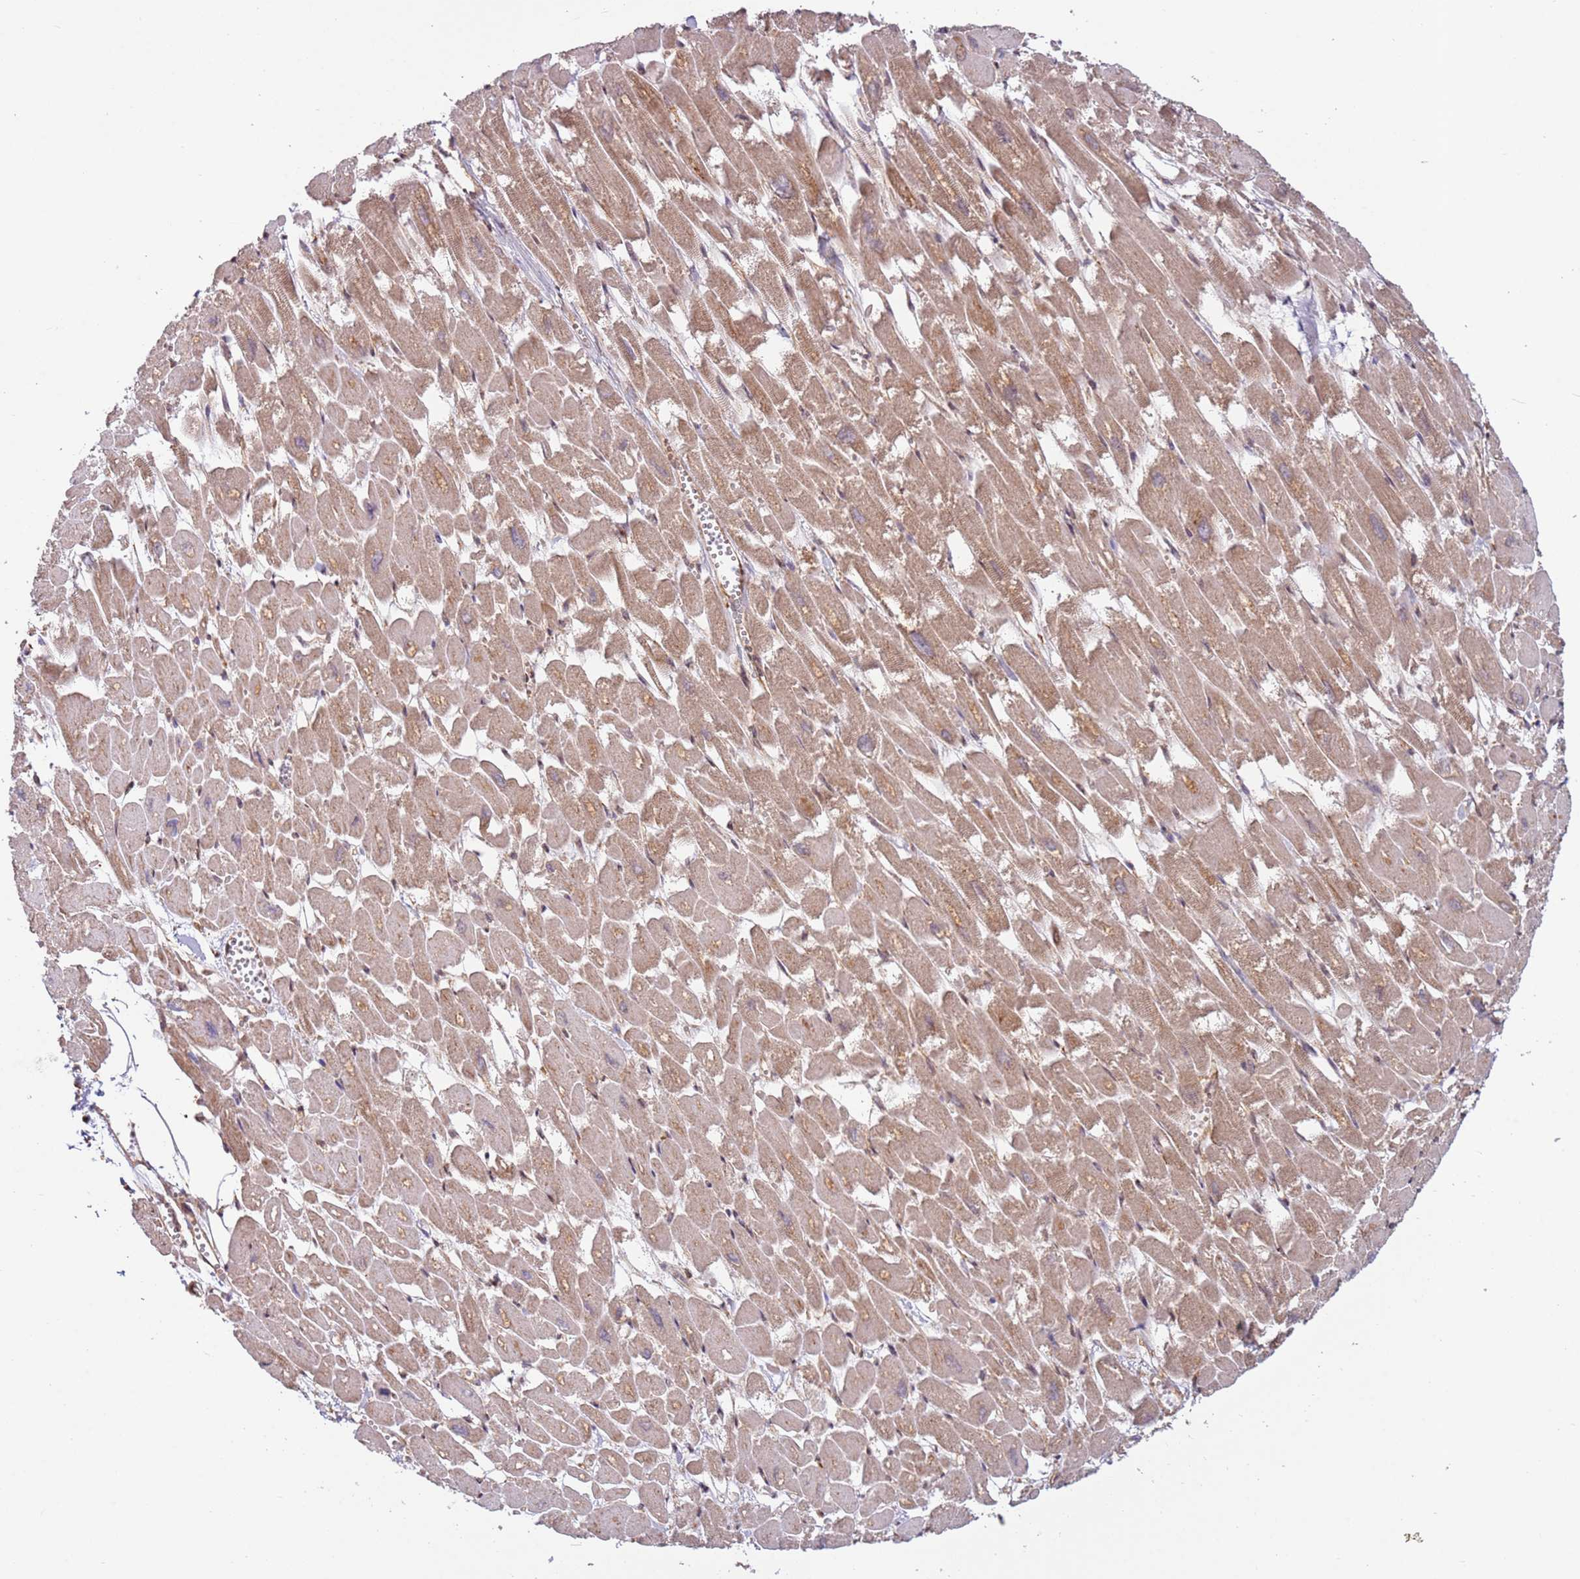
{"staining": {"intensity": "moderate", "quantity": ">75%", "location": "cytoplasmic/membranous"}, "tissue": "heart muscle", "cell_type": "Cardiomyocytes", "image_type": "normal", "snomed": [{"axis": "morphology", "description": "Normal tissue, NOS"}, {"axis": "topography", "description": "Heart"}], "caption": "IHC (DAB (3,3'-diaminobenzidine)) staining of unremarkable human heart muscle displays moderate cytoplasmic/membranous protein staining in approximately >75% of cardiomyocytes.", "gene": "DCAF4", "patient": {"sex": "male", "age": 54}}